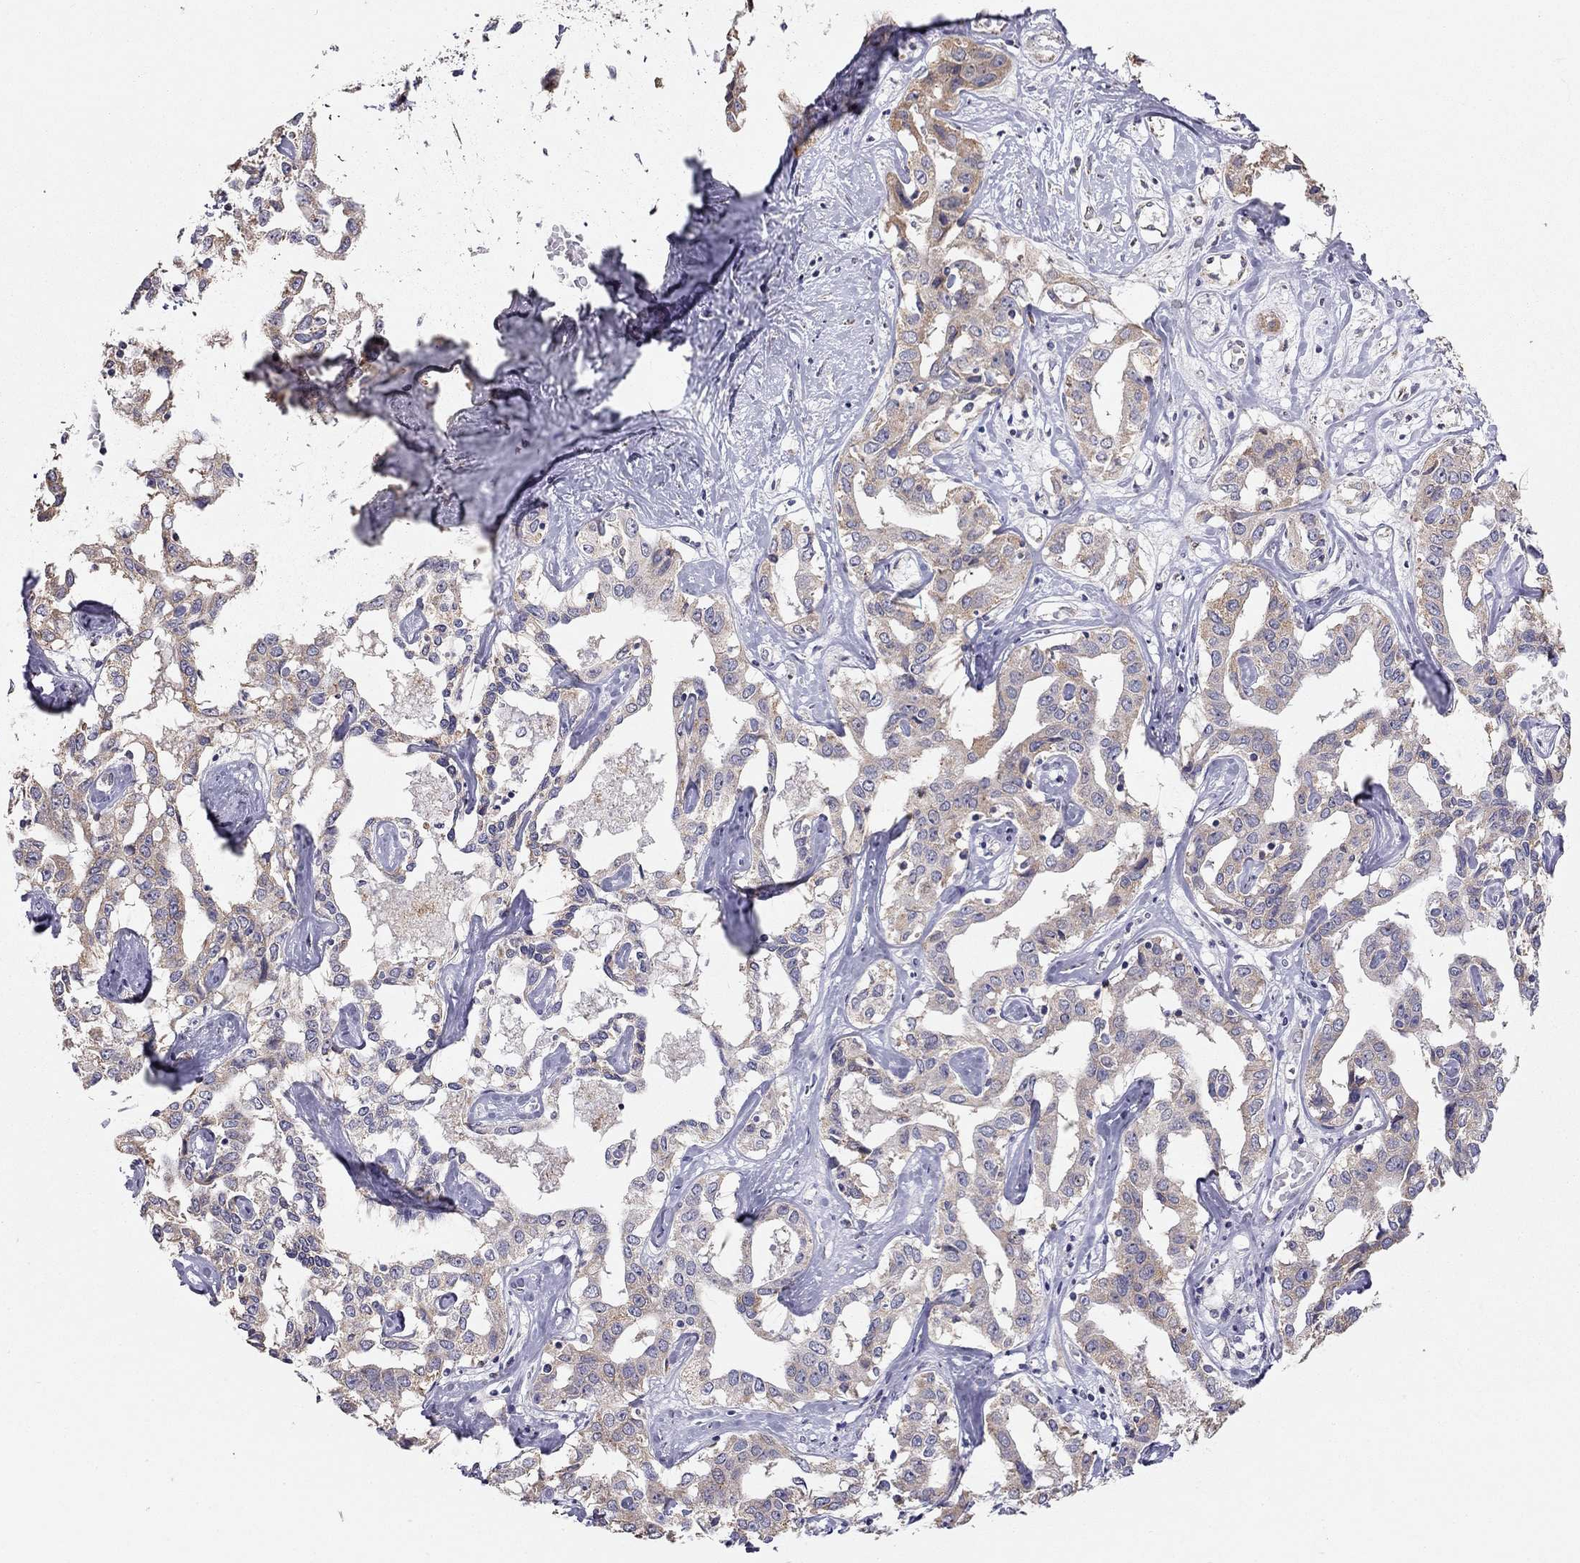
{"staining": {"intensity": "weak", "quantity": ">75%", "location": "cytoplasmic/membranous"}, "tissue": "liver cancer", "cell_type": "Tumor cells", "image_type": "cancer", "snomed": [{"axis": "morphology", "description": "Cholangiocarcinoma"}, {"axis": "topography", "description": "Liver"}], "caption": "About >75% of tumor cells in liver cancer demonstrate weak cytoplasmic/membranous protein staining as visualized by brown immunohistochemical staining.", "gene": "LRIT3", "patient": {"sex": "male", "age": 59}}